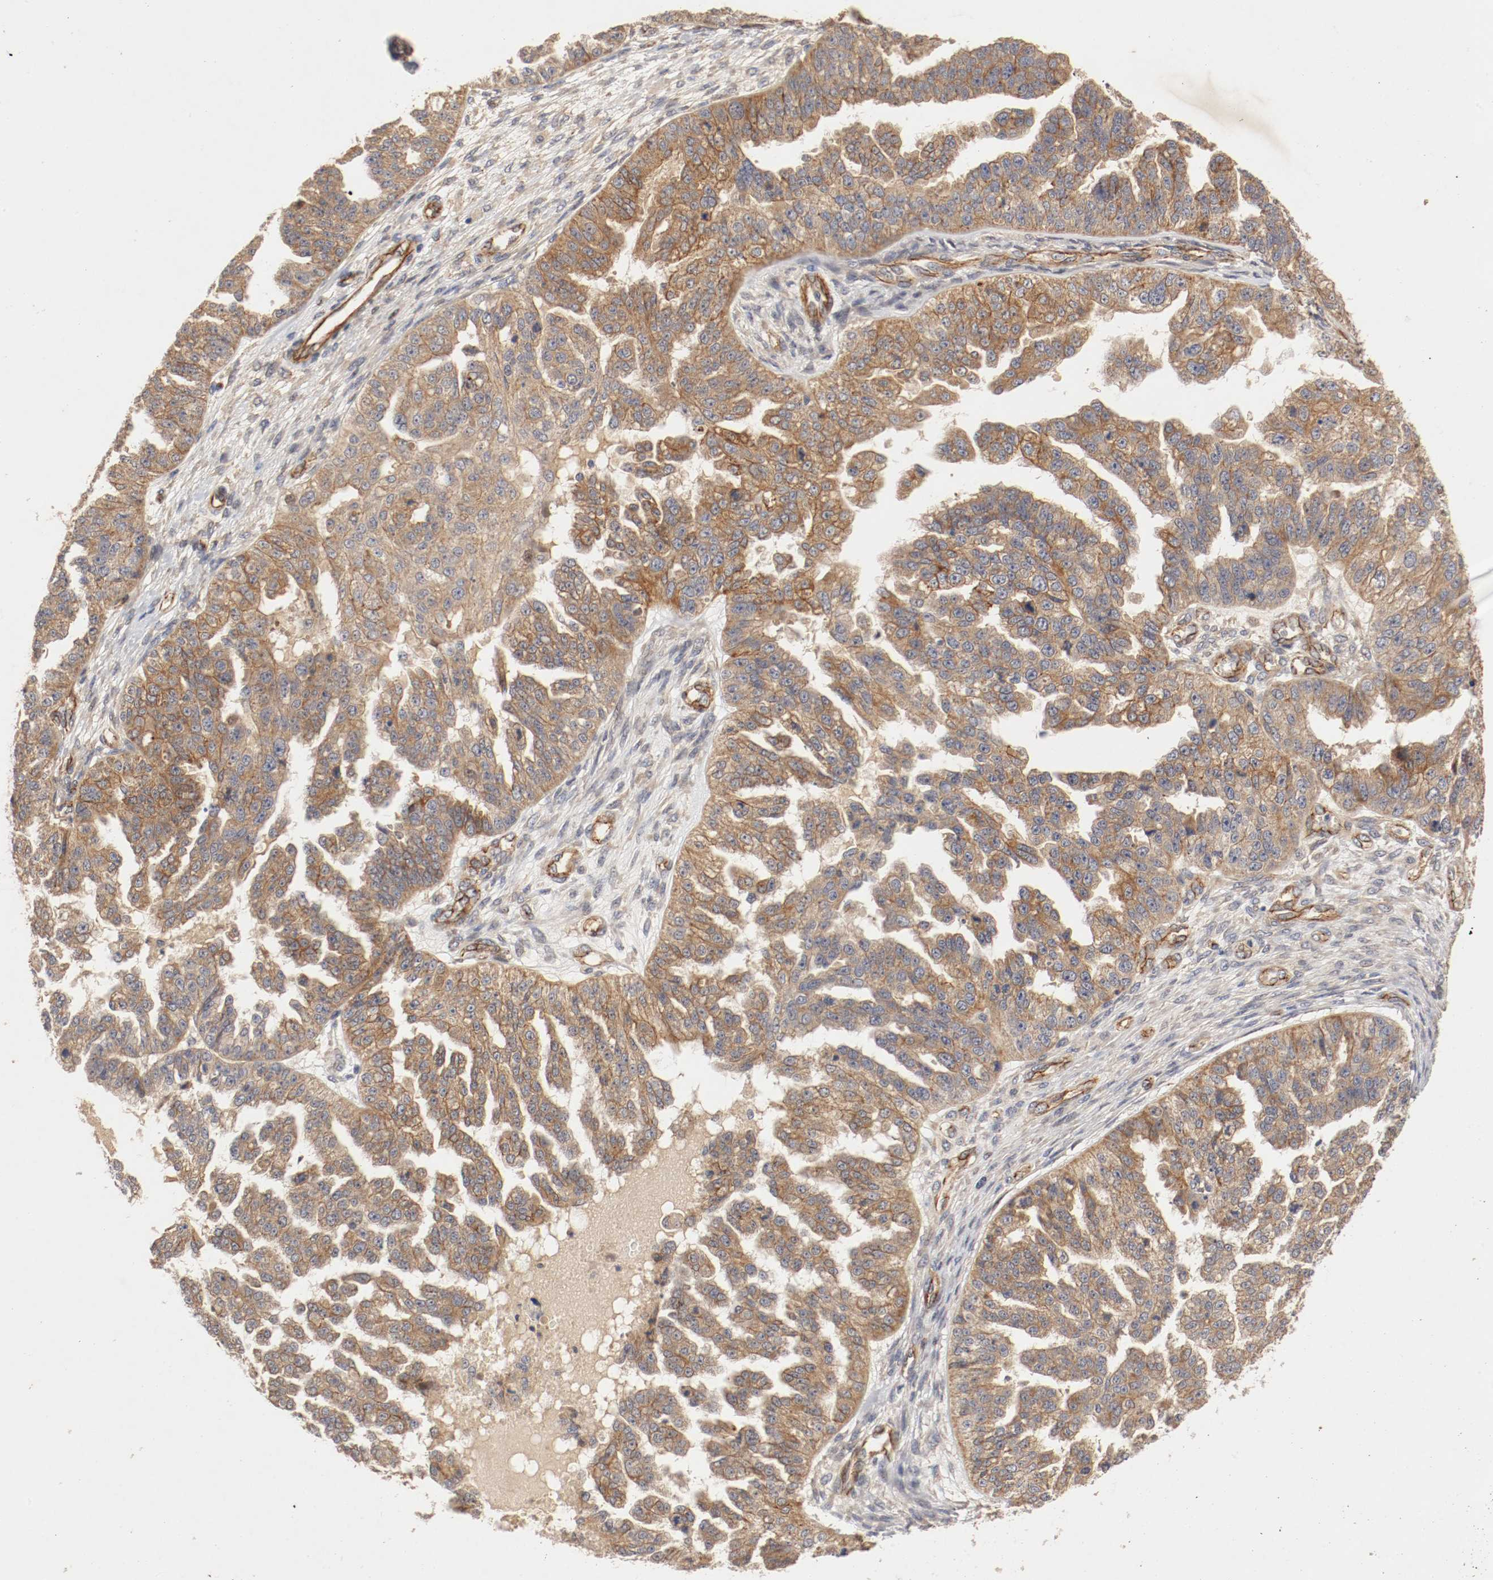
{"staining": {"intensity": "moderate", "quantity": ">75%", "location": "cytoplasmic/membranous"}, "tissue": "ovarian cancer", "cell_type": "Tumor cells", "image_type": "cancer", "snomed": [{"axis": "morphology", "description": "Cystadenocarcinoma, serous, NOS"}, {"axis": "topography", "description": "Ovary"}], "caption": "This photomicrograph reveals ovarian cancer (serous cystadenocarcinoma) stained with immunohistochemistry (IHC) to label a protein in brown. The cytoplasmic/membranous of tumor cells show moderate positivity for the protein. Nuclei are counter-stained blue.", "gene": "TYK2", "patient": {"sex": "female", "age": 58}}